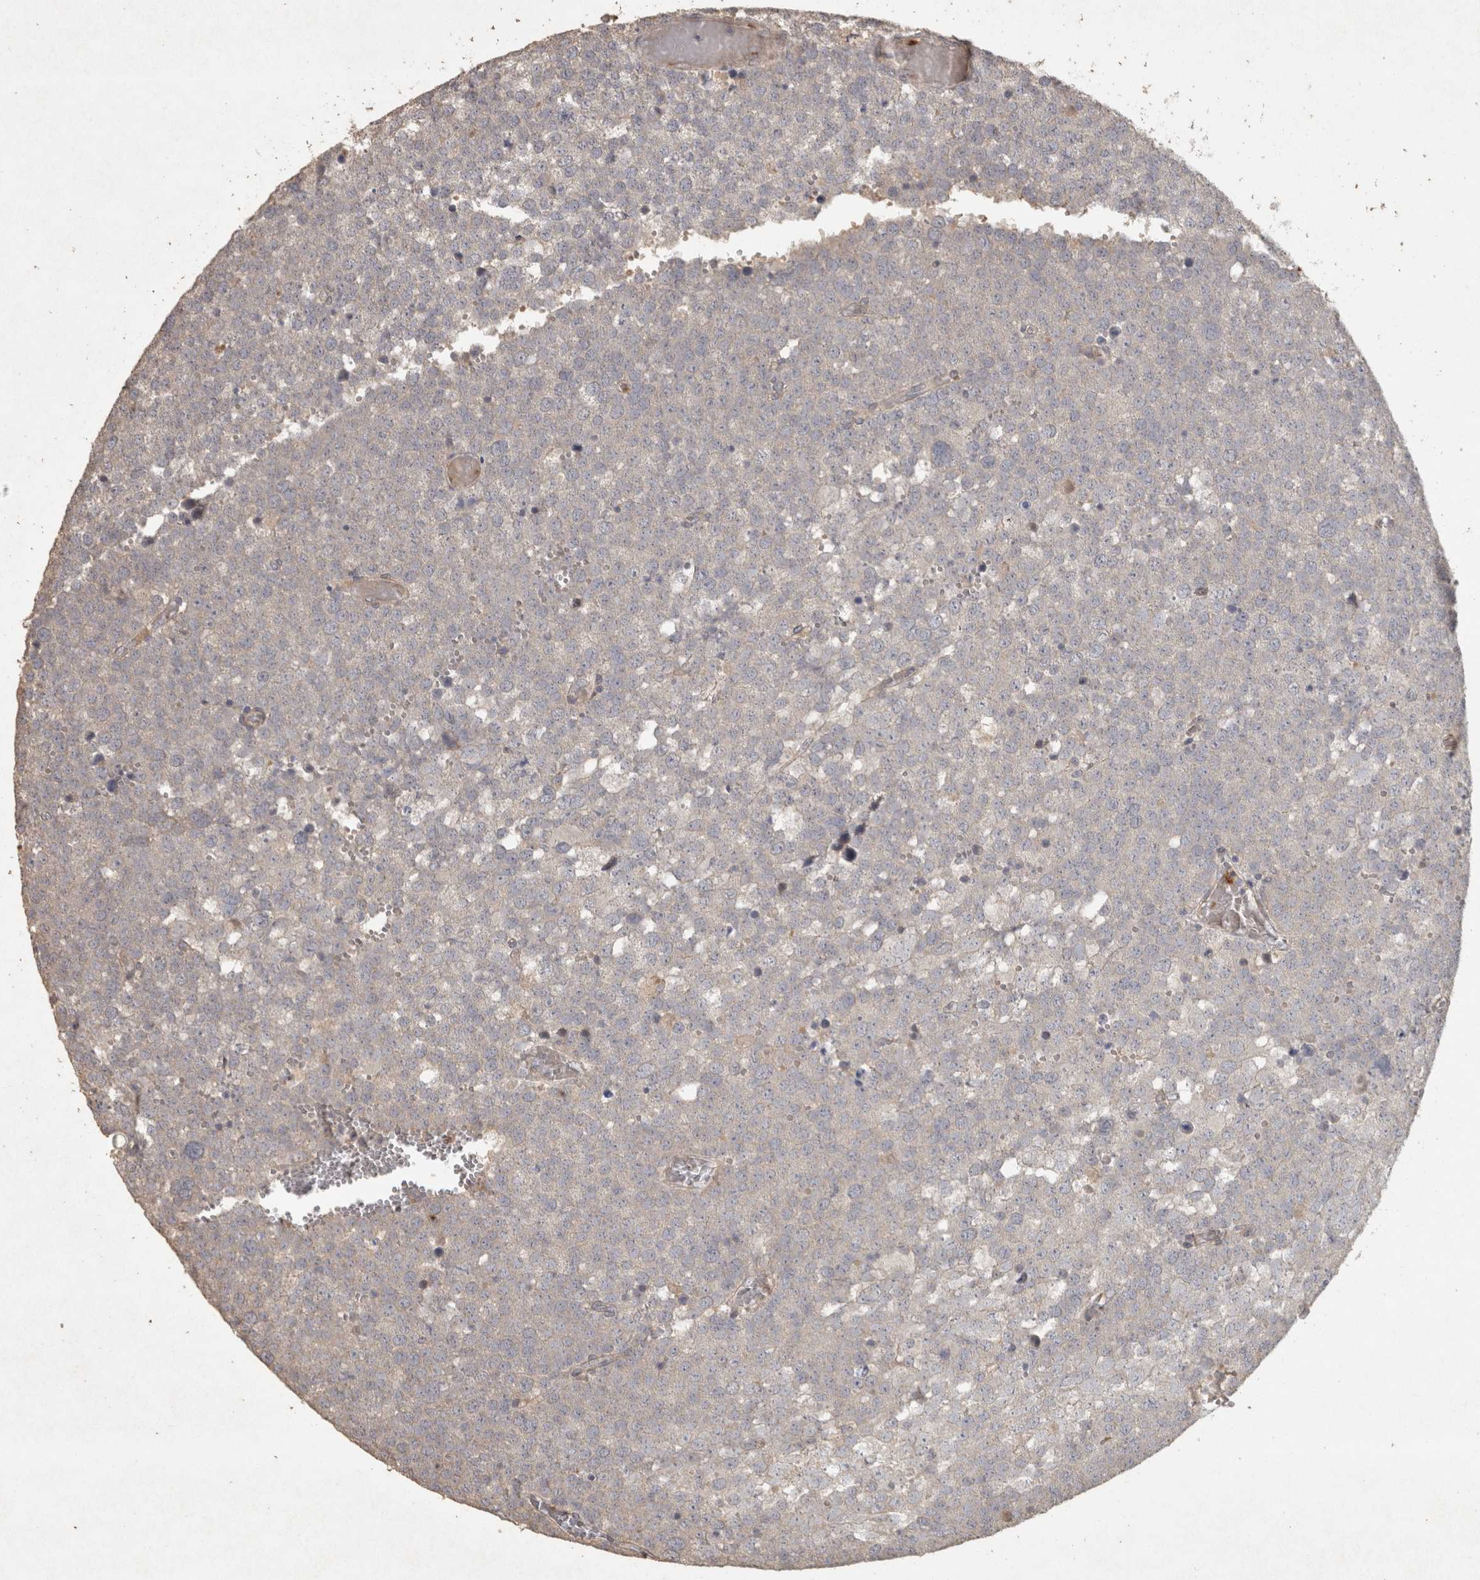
{"staining": {"intensity": "negative", "quantity": "none", "location": "none"}, "tissue": "testis cancer", "cell_type": "Tumor cells", "image_type": "cancer", "snomed": [{"axis": "morphology", "description": "Seminoma, NOS"}, {"axis": "topography", "description": "Testis"}], "caption": "Human testis seminoma stained for a protein using immunohistochemistry (IHC) displays no staining in tumor cells.", "gene": "OSTN", "patient": {"sex": "male", "age": 71}}